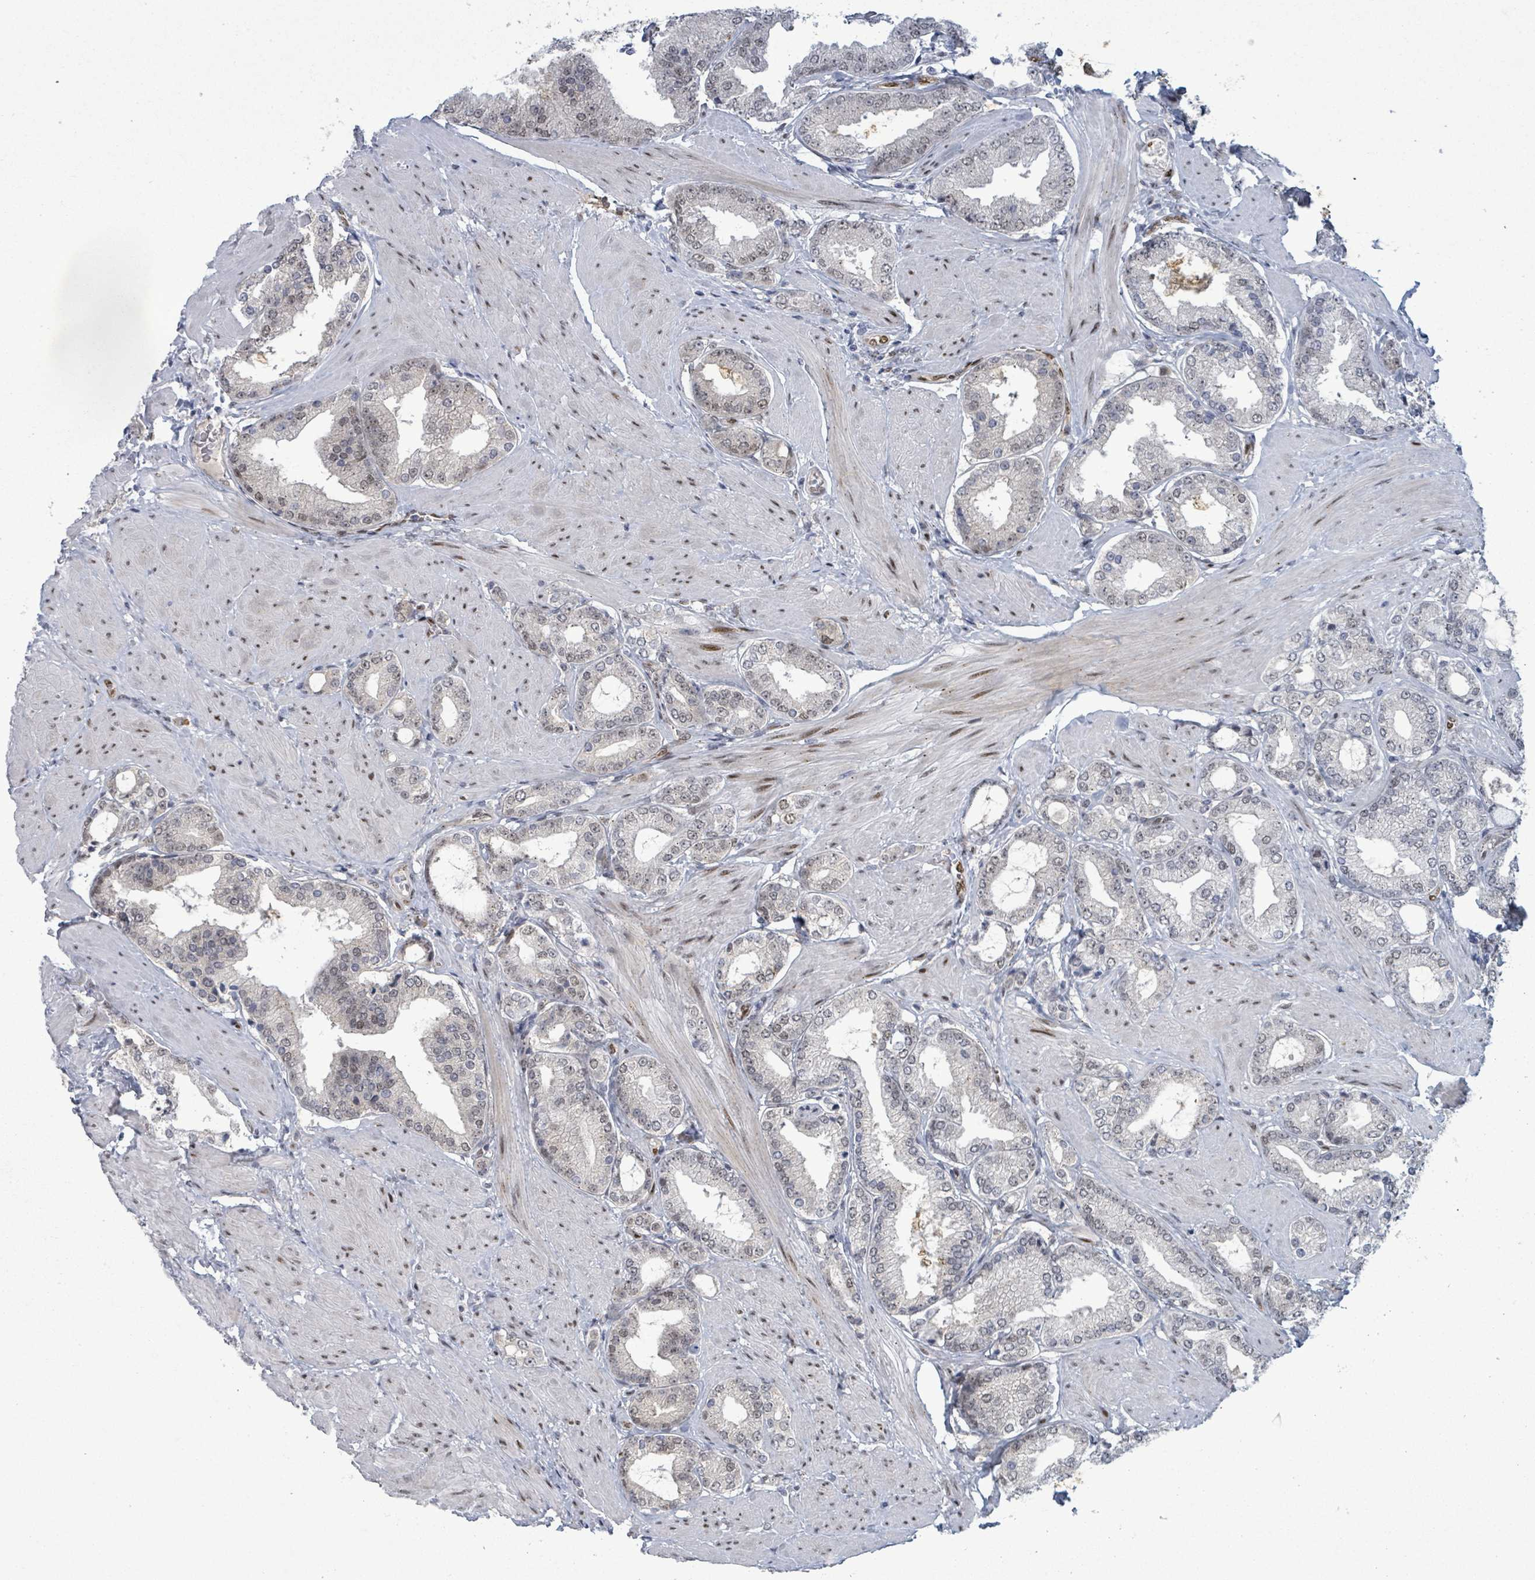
{"staining": {"intensity": "negative", "quantity": "none", "location": "none"}, "tissue": "prostate cancer", "cell_type": "Tumor cells", "image_type": "cancer", "snomed": [{"axis": "morphology", "description": "Adenocarcinoma, Low grade"}, {"axis": "topography", "description": "Prostate"}], "caption": "The image reveals no significant expression in tumor cells of prostate adenocarcinoma (low-grade).", "gene": "TUSC1", "patient": {"sex": "male", "age": 42}}